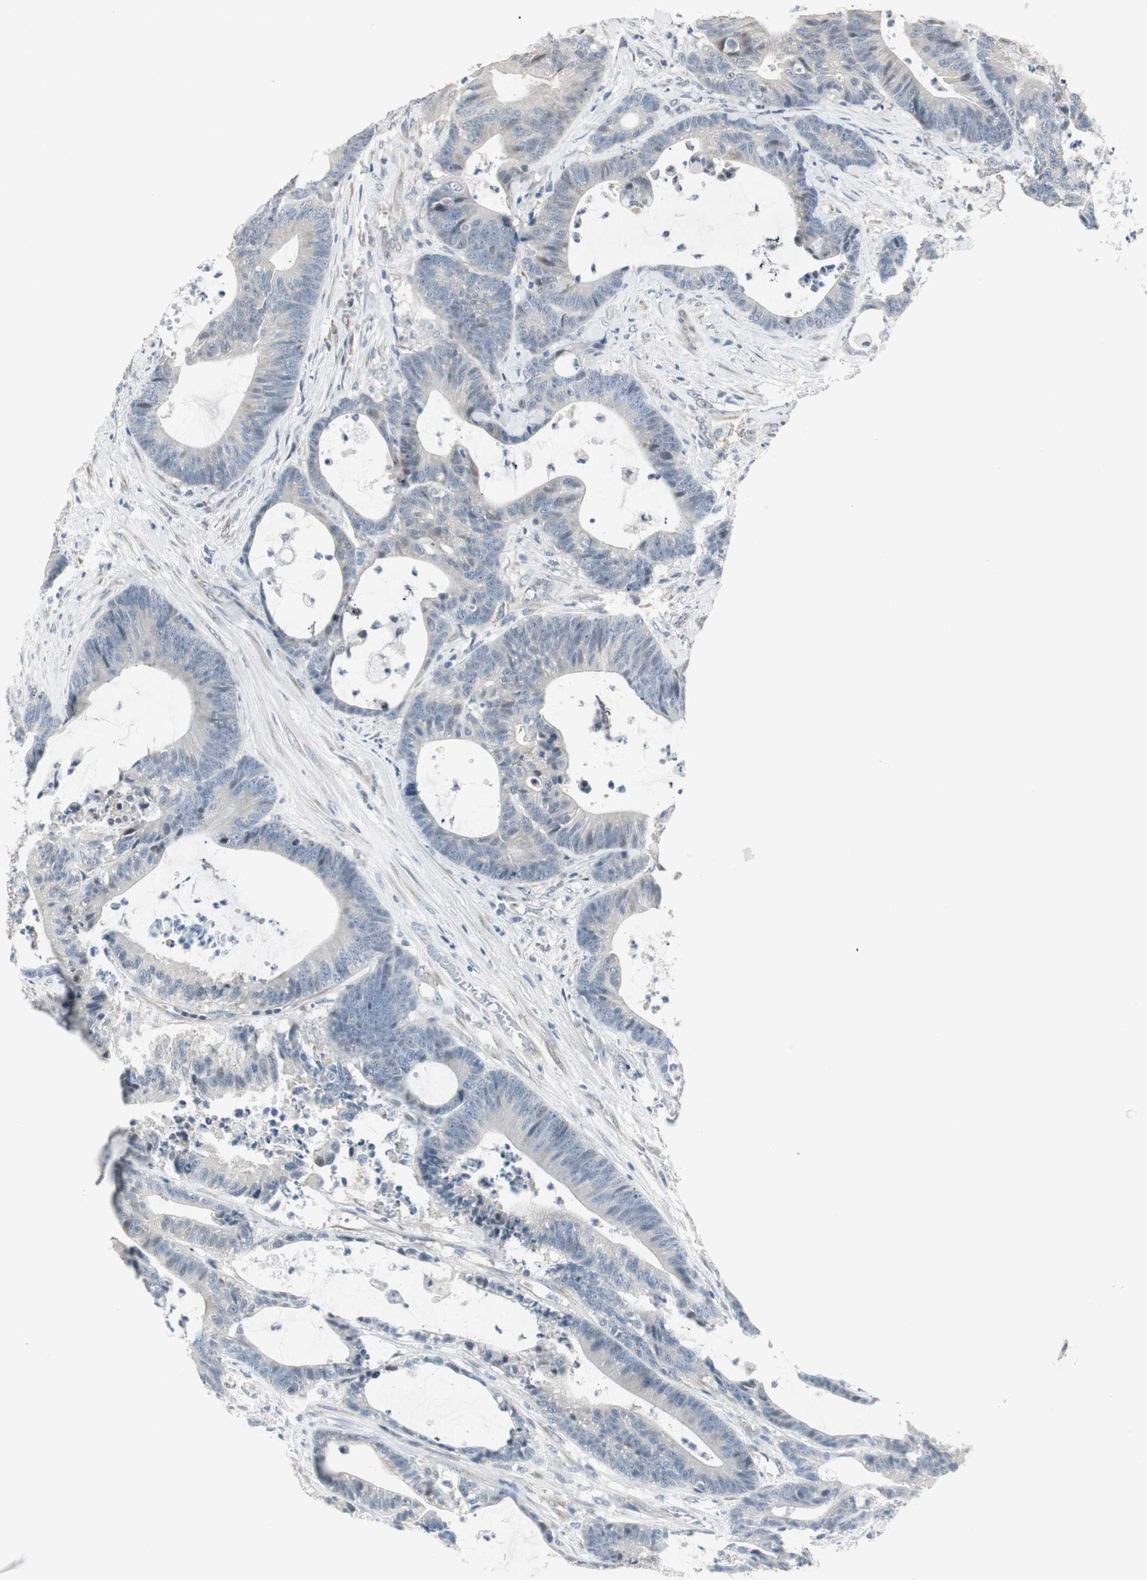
{"staining": {"intensity": "moderate", "quantity": "<25%", "location": "cytoplasmic/membranous"}, "tissue": "colorectal cancer", "cell_type": "Tumor cells", "image_type": "cancer", "snomed": [{"axis": "morphology", "description": "Adenocarcinoma, NOS"}, {"axis": "topography", "description": "Colon"}], "caption": "Protein staining demonstrates moderate cytoplasmic/membranous expression in about <25% of tumor cells in adenocarcinoma (colorectal).", "gene": "PDZK1", "patient": {"sex": "female", "age": 84}}